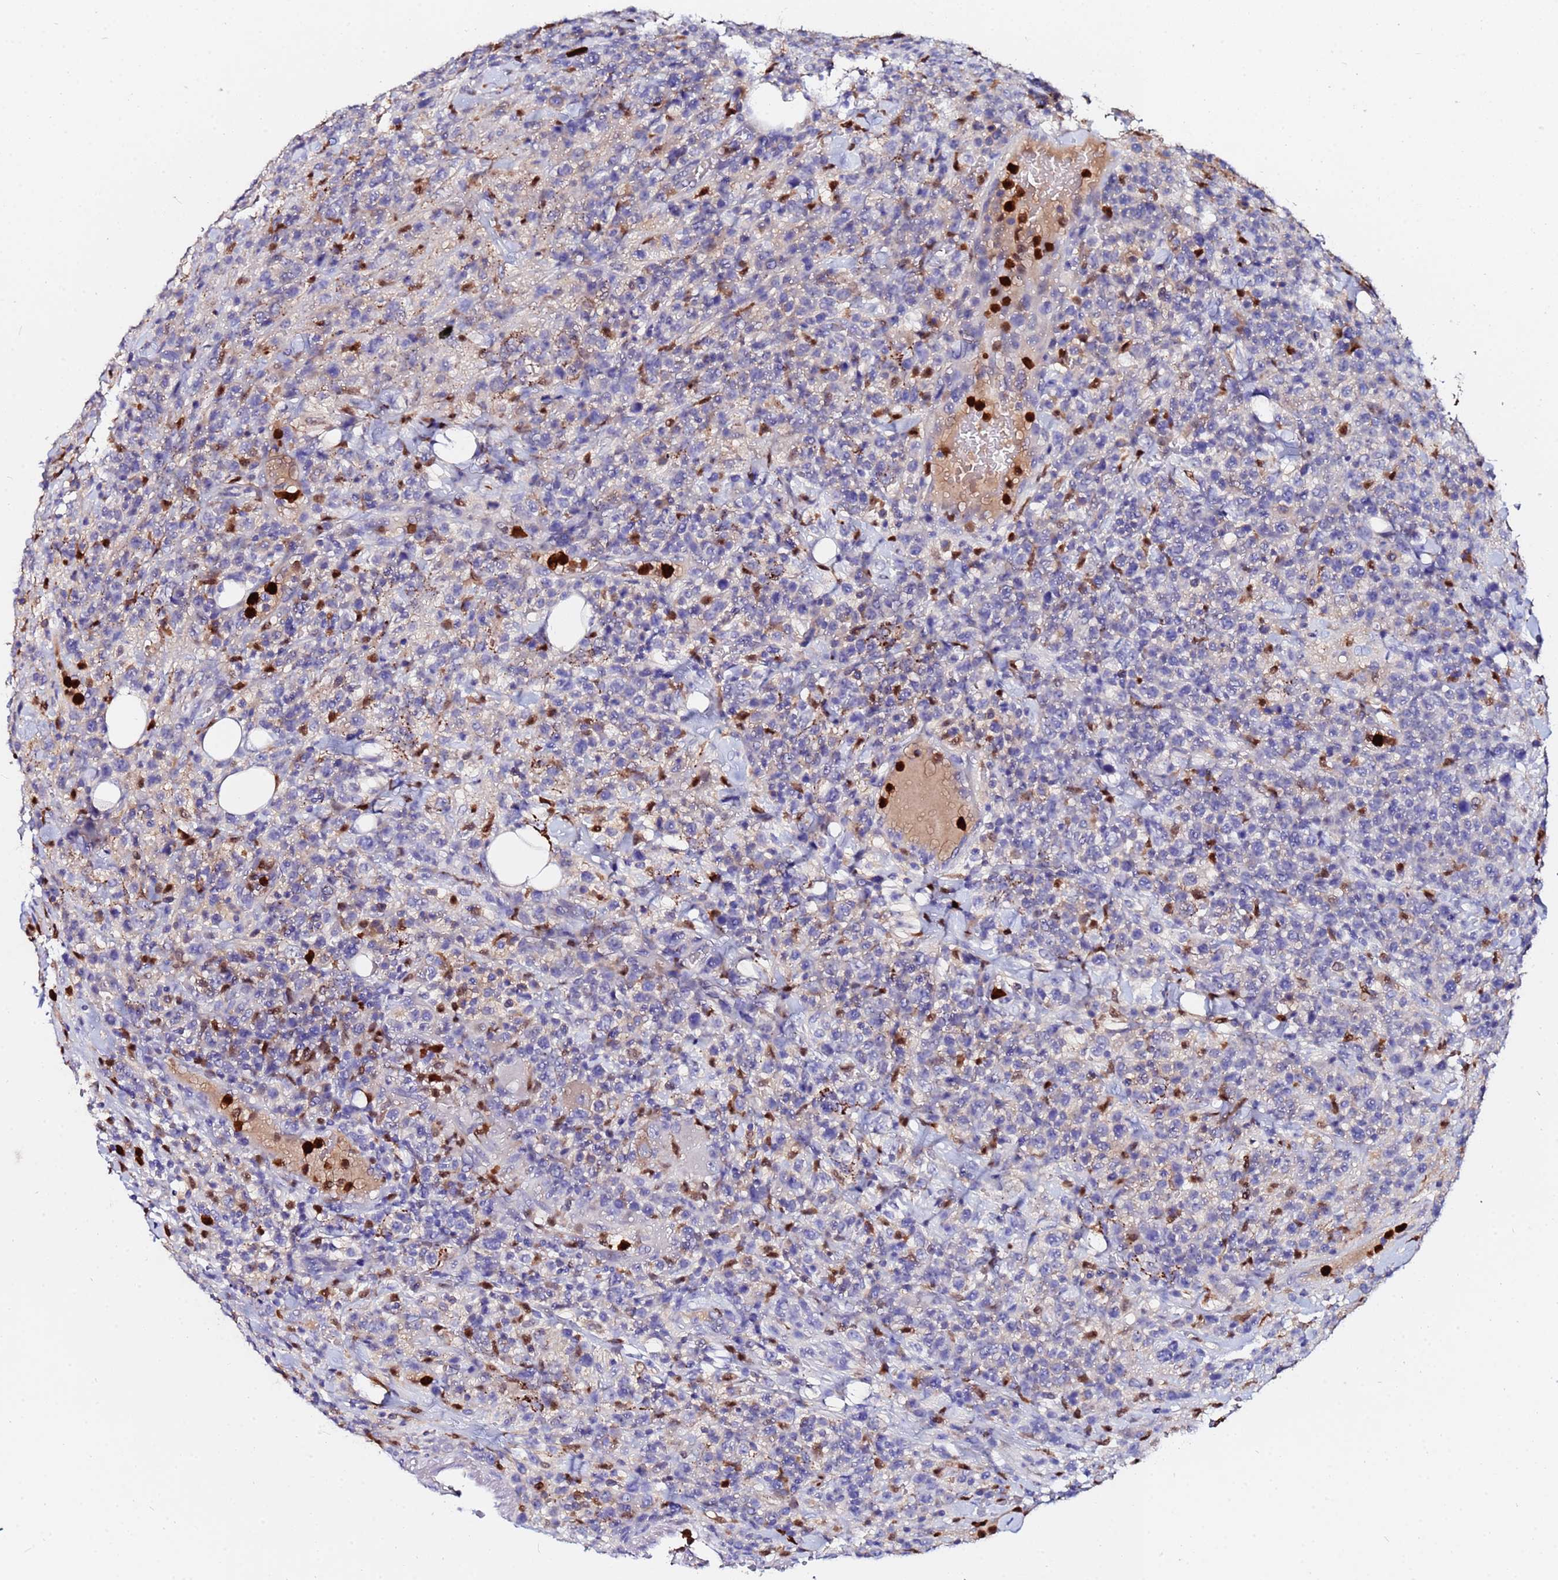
{"staining": {"intensity": "weak", "quantity": "<25%", "location": "cytoplasmic/membranous"}, "tissue": "lymphoma", "cell_type": "Tumor cells", "image_type": "cancer", "snomed": [{"axis": "morphology", "description": "Malignant lymphoma, non-Hodgkin's type, High grade"}, {"axis": "topography", "description": "Colon"}], "caption": "Lymphoma stained for a protein using IHC reveals no expression tumor cells.", "gene": "TUBAL3", "patient": {"sex": "female", "age": 53}}